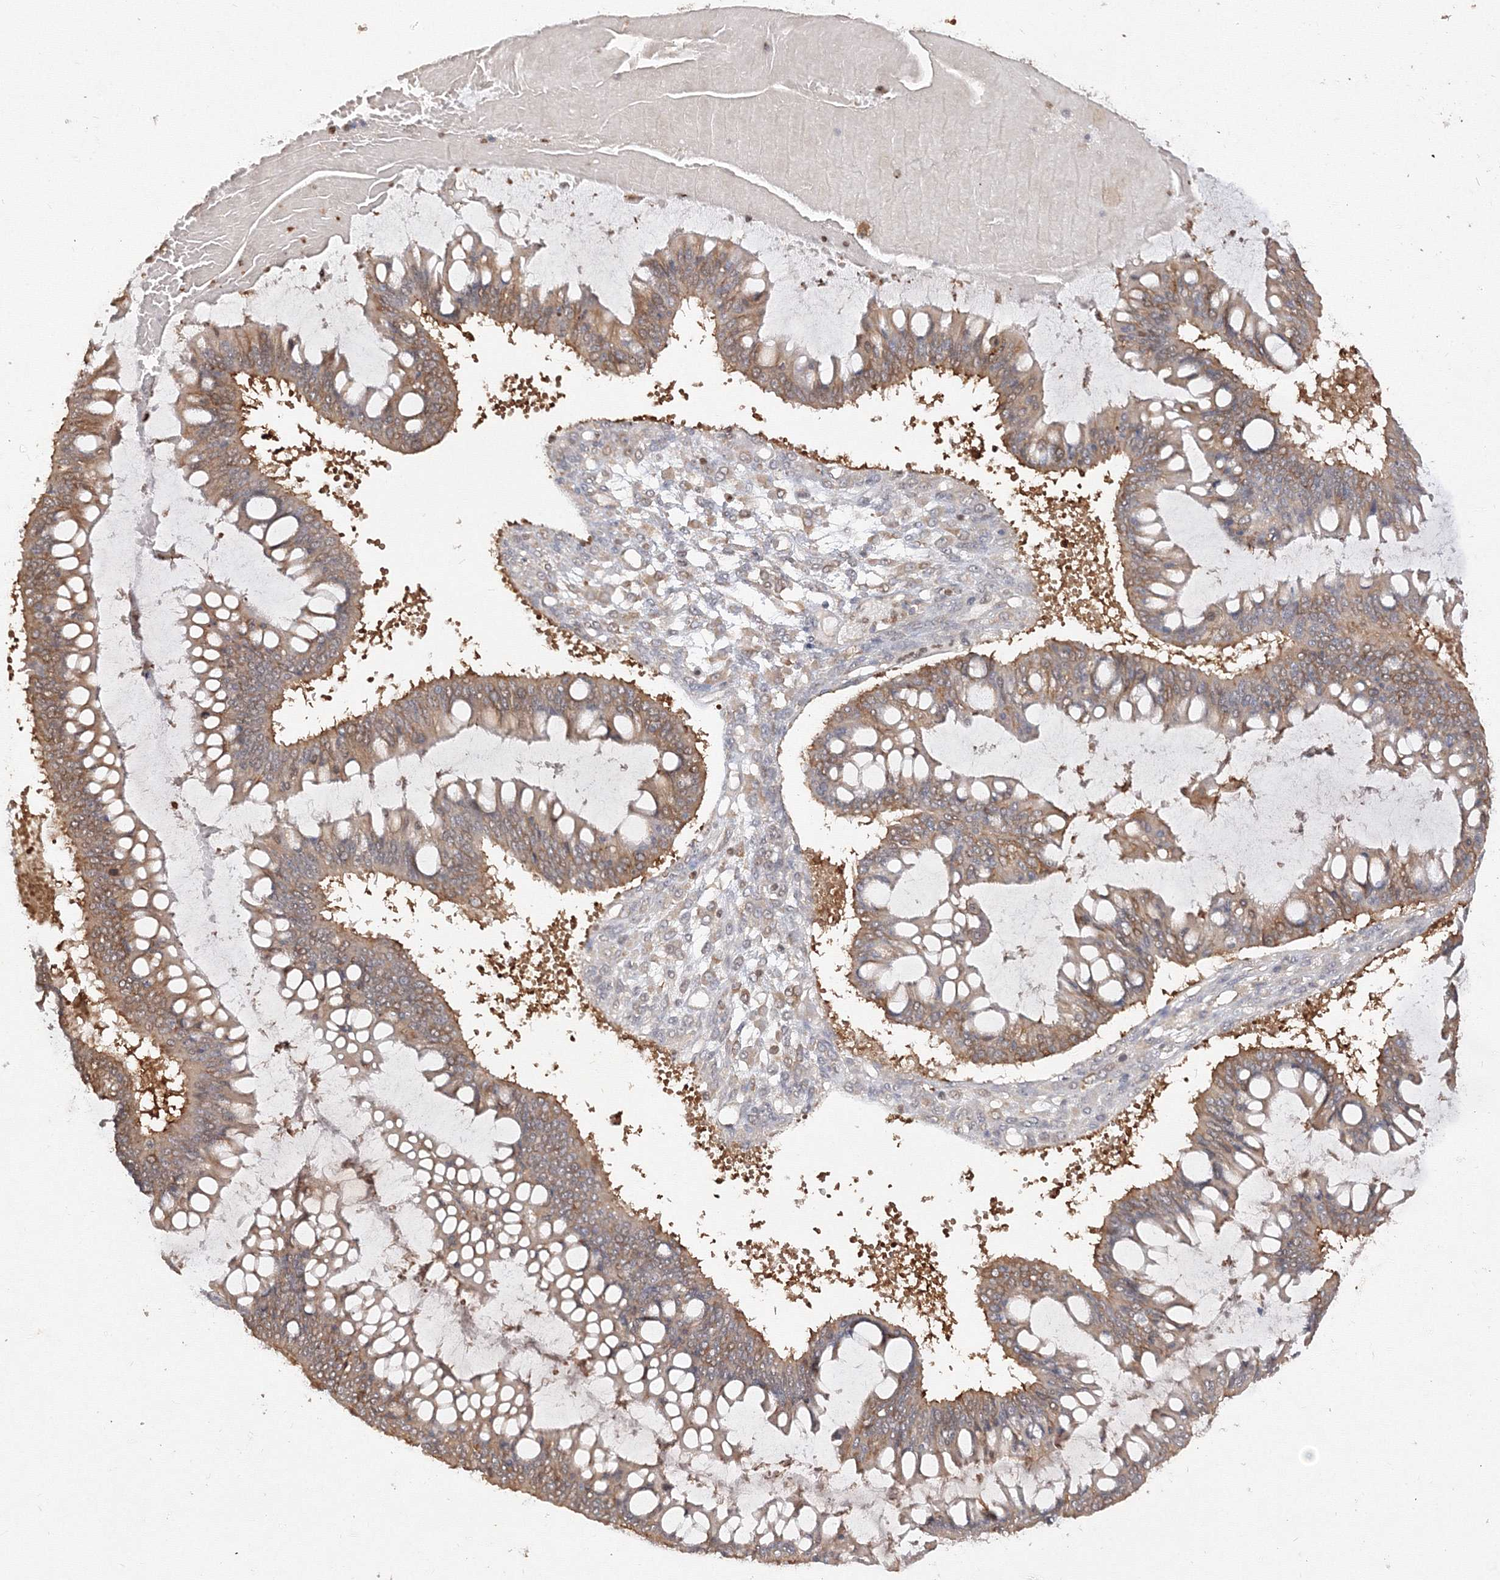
{"staining": {"intensity": "weak", "quantity": ">75%", "location": "cytoplasmic/membranous"}, "tissue": "ovarian cancer", "cell_type": "Tumor cells", "image_type": "cancer", "snomed": [{"axis": "morphology", "description": "Cystadenocarcinoma, mucinous, NOS"}, {"axis": "topography", "description": "Ovary"}], "caption": "A micrograph of human ovarian cancer stained for a protein exhibits weak cytoplasmic/membranous brown staining in tumor cells.", "gene": "TMEM50B", "patient": {"sex": "female", "age": 73}}